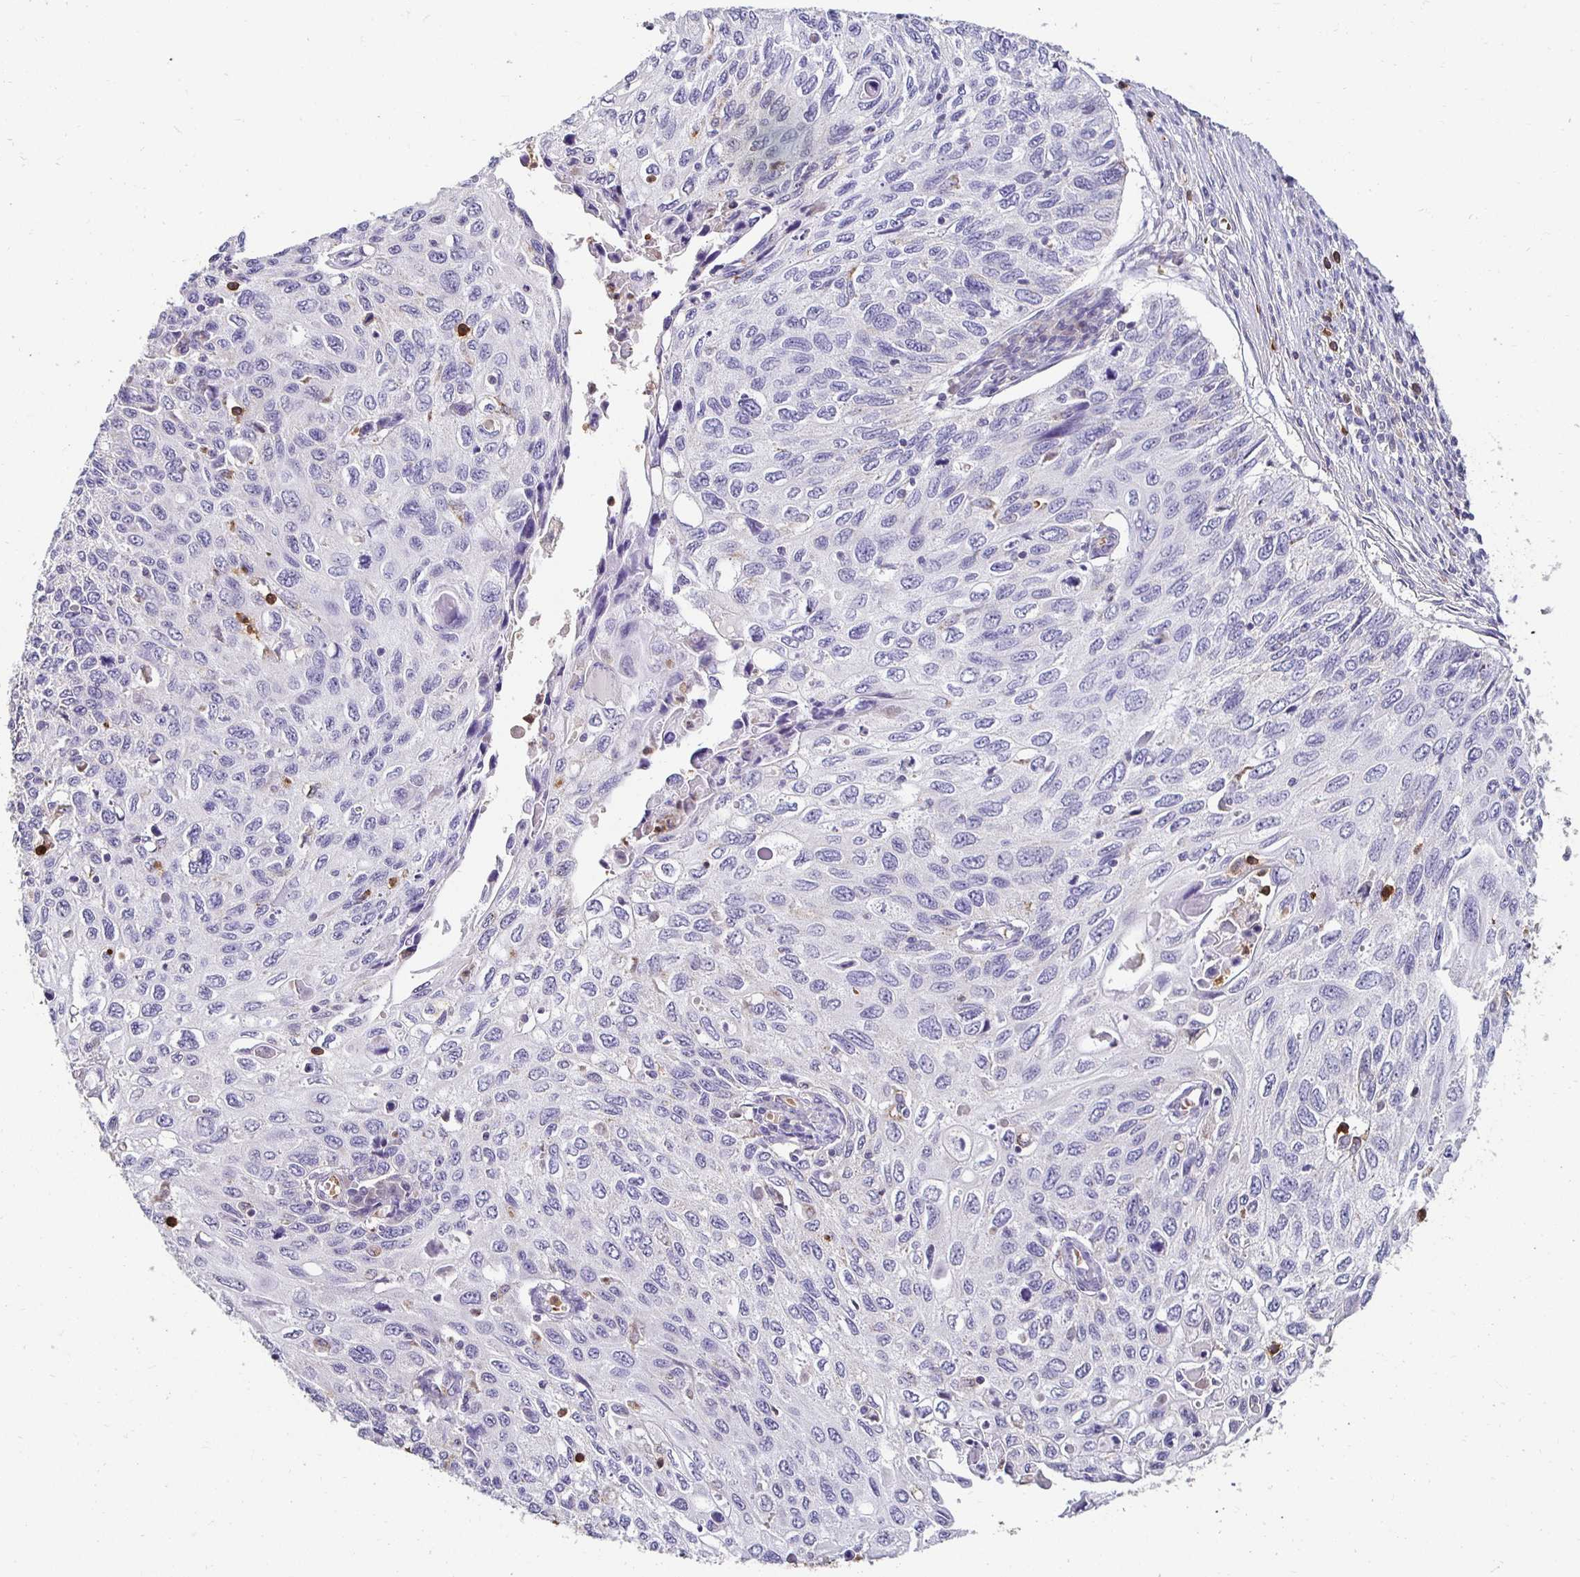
{"staining": {"intensity": "negative", "quantity": "none", "location": "none"}, "tissue": "cervical cancer", "cell_type": "Tumor cells", "image_type": "cancer", "snomed": [{"axis": "morphology", "description": "Squamous cell carcinoma, NOS"}, {"axis": "topography", "description": "Cervix"}], "caption": "There is no significant staining in tumor cells of cervical cancer.", "gene": "GK2", "patient": {"sex": "female", "age": 70}}